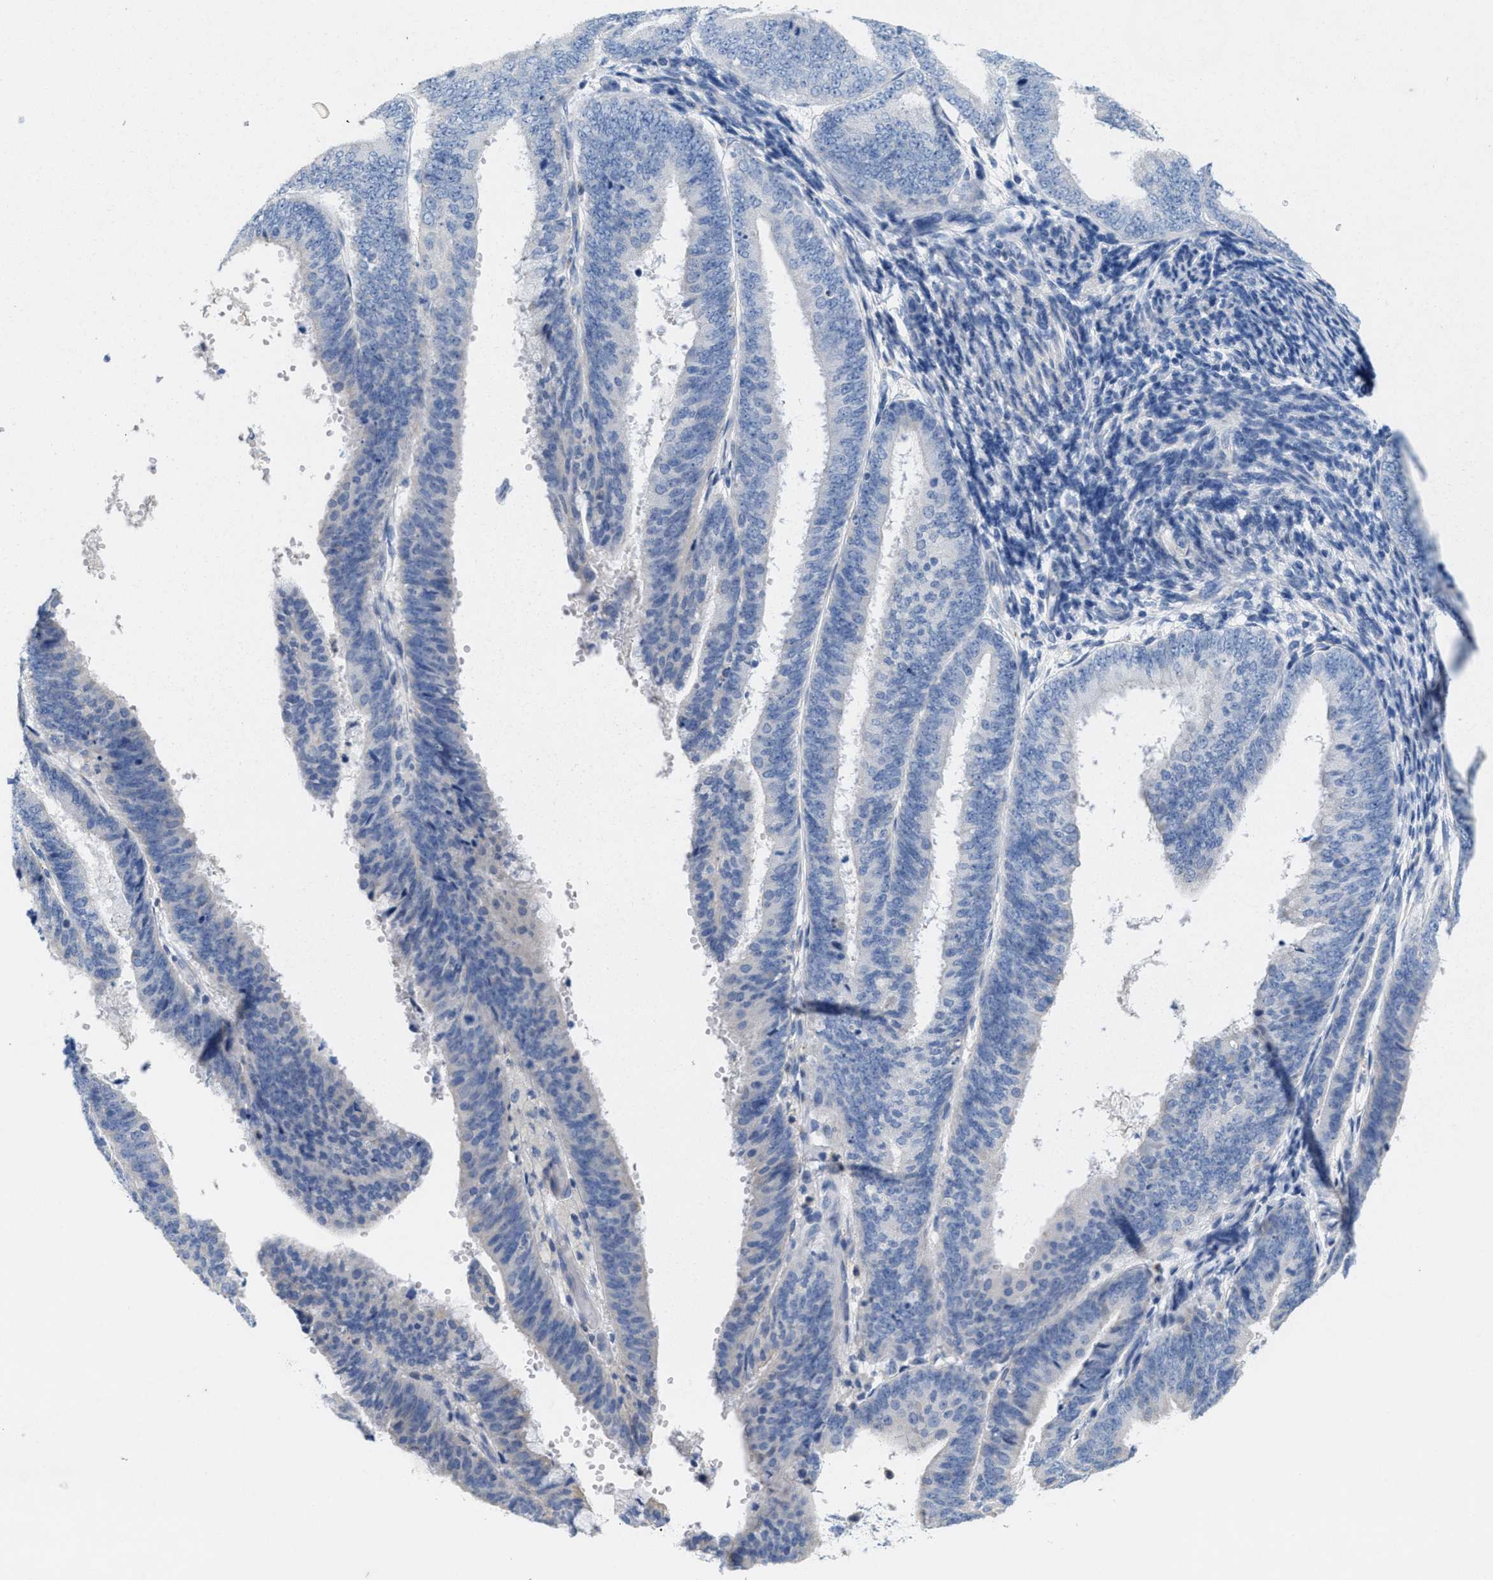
{"staining": {"intensity": "negative", "quantity": "none", "location": "none"}, "tissue": "endometrial cancer", "cell_type": "Tumor cells", "image_type": "cancer", "snomed": [{"axis": "morphology", "description": "Adenocarcinoma, NOS"}, {"axis": "topography", "description": "Endometrium"}], "caption": "Immunohistochemistry (IHC) of endometrial cancer (adenocarcinoma) shows no positivity in tumor cells. (Immunohistochemistry (IHC), brightfield microscopy, high magnification).", "gene": "CPA2", "patient": {"sex": "female", "age": 63}}